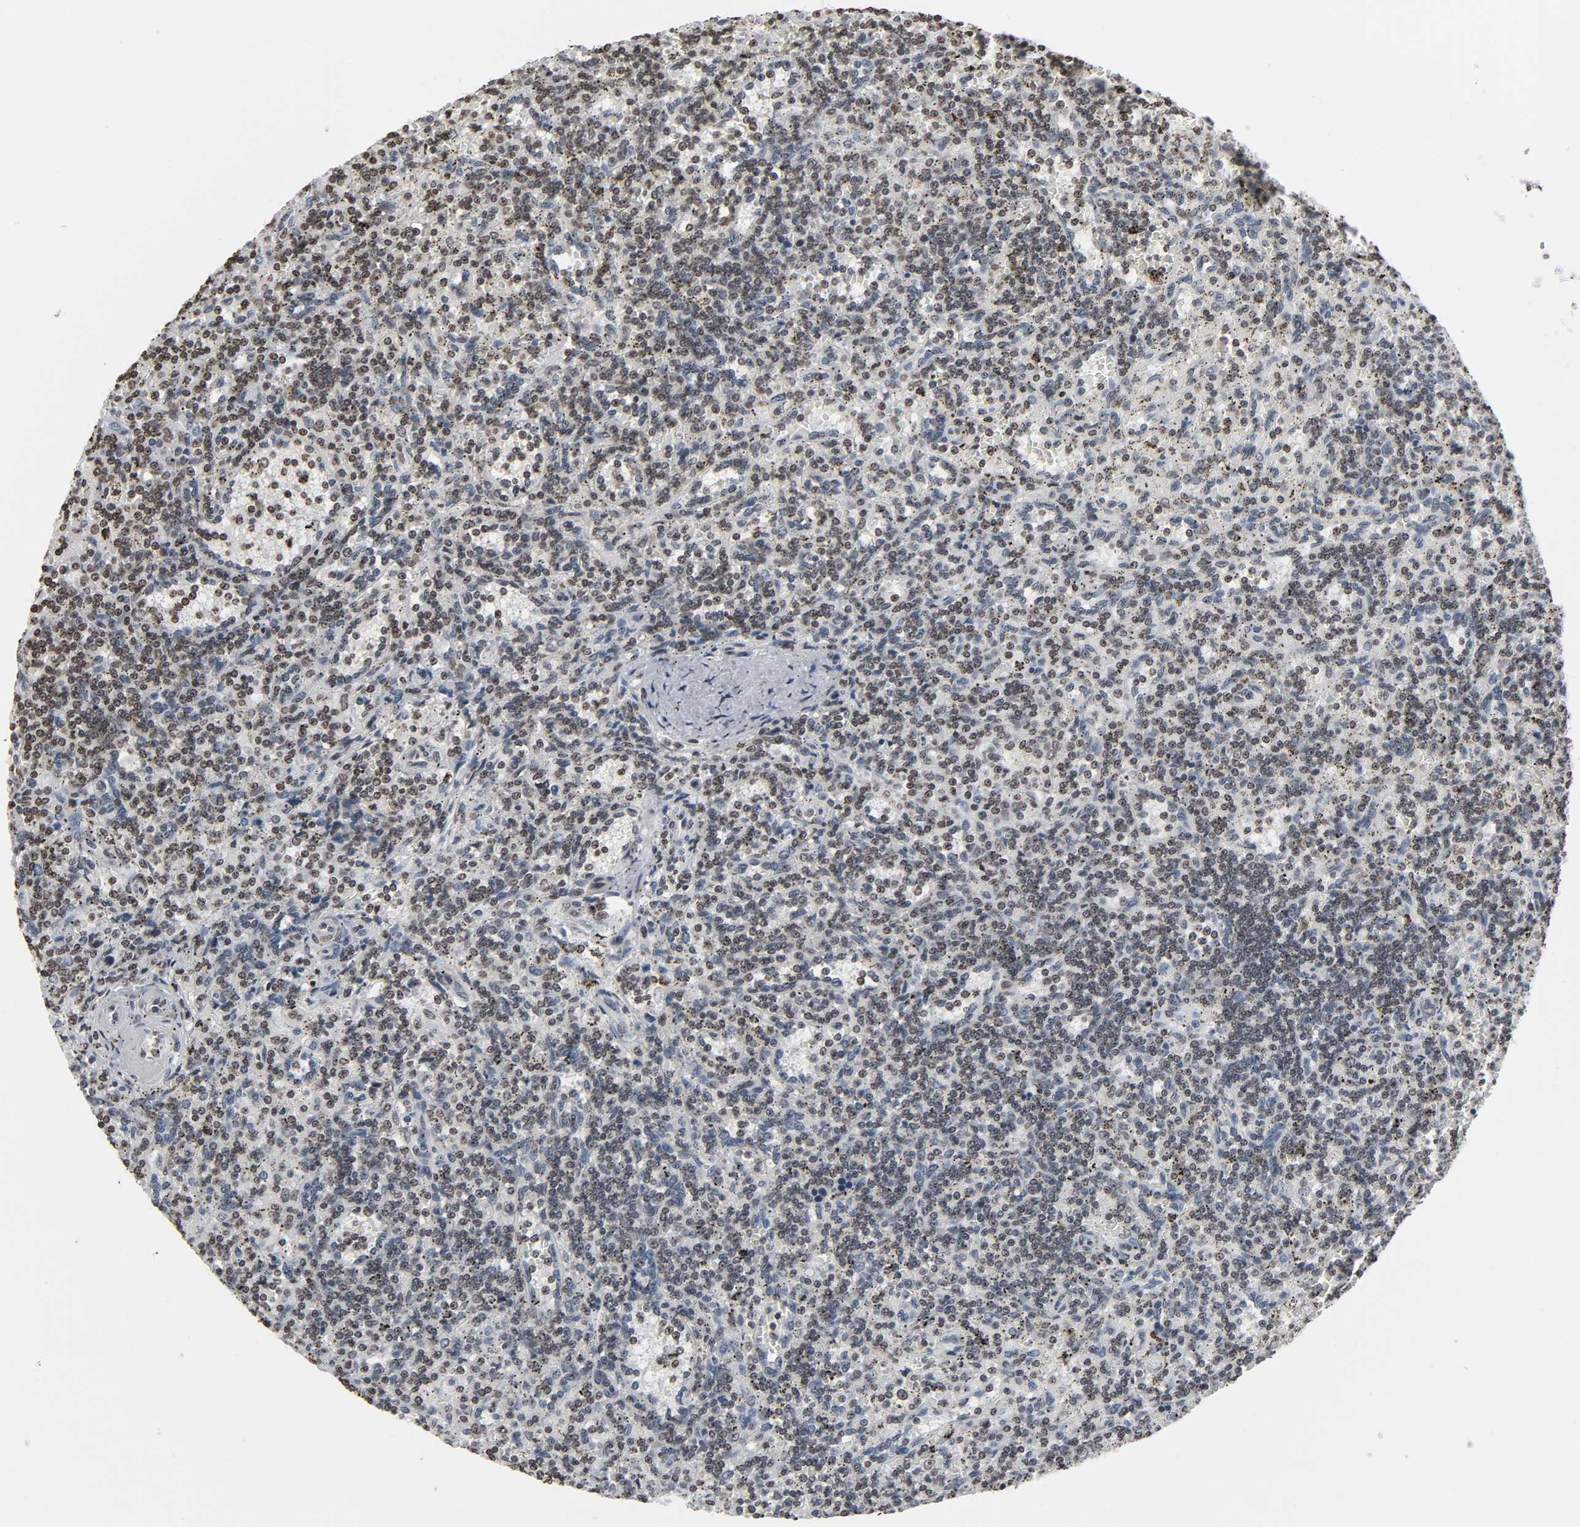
{"staining": {"intensity": "weak", "quantity": ">75%", "location": "nuclear"}, "tissue": "lymphoma", "cell_type": "Tumor cells", "image_type": "cancer", "snomed": [{"axis": "morphology", "description": "Malignant lymphoma, non-Hodgkin's type, Low grade"}, {"axis": "topography", "description": "Spleen"}], "caption": "IHC histopathology image of malignant lymphoma, non-Hodgkin's type (low-grade) stained for a protein (brown), which demonstrates low levels of weak nuclear positivity in approximately >75% of tumor cells.", "gene": "ELAVL1", "patient": {"sex": "male", "age": 73}}